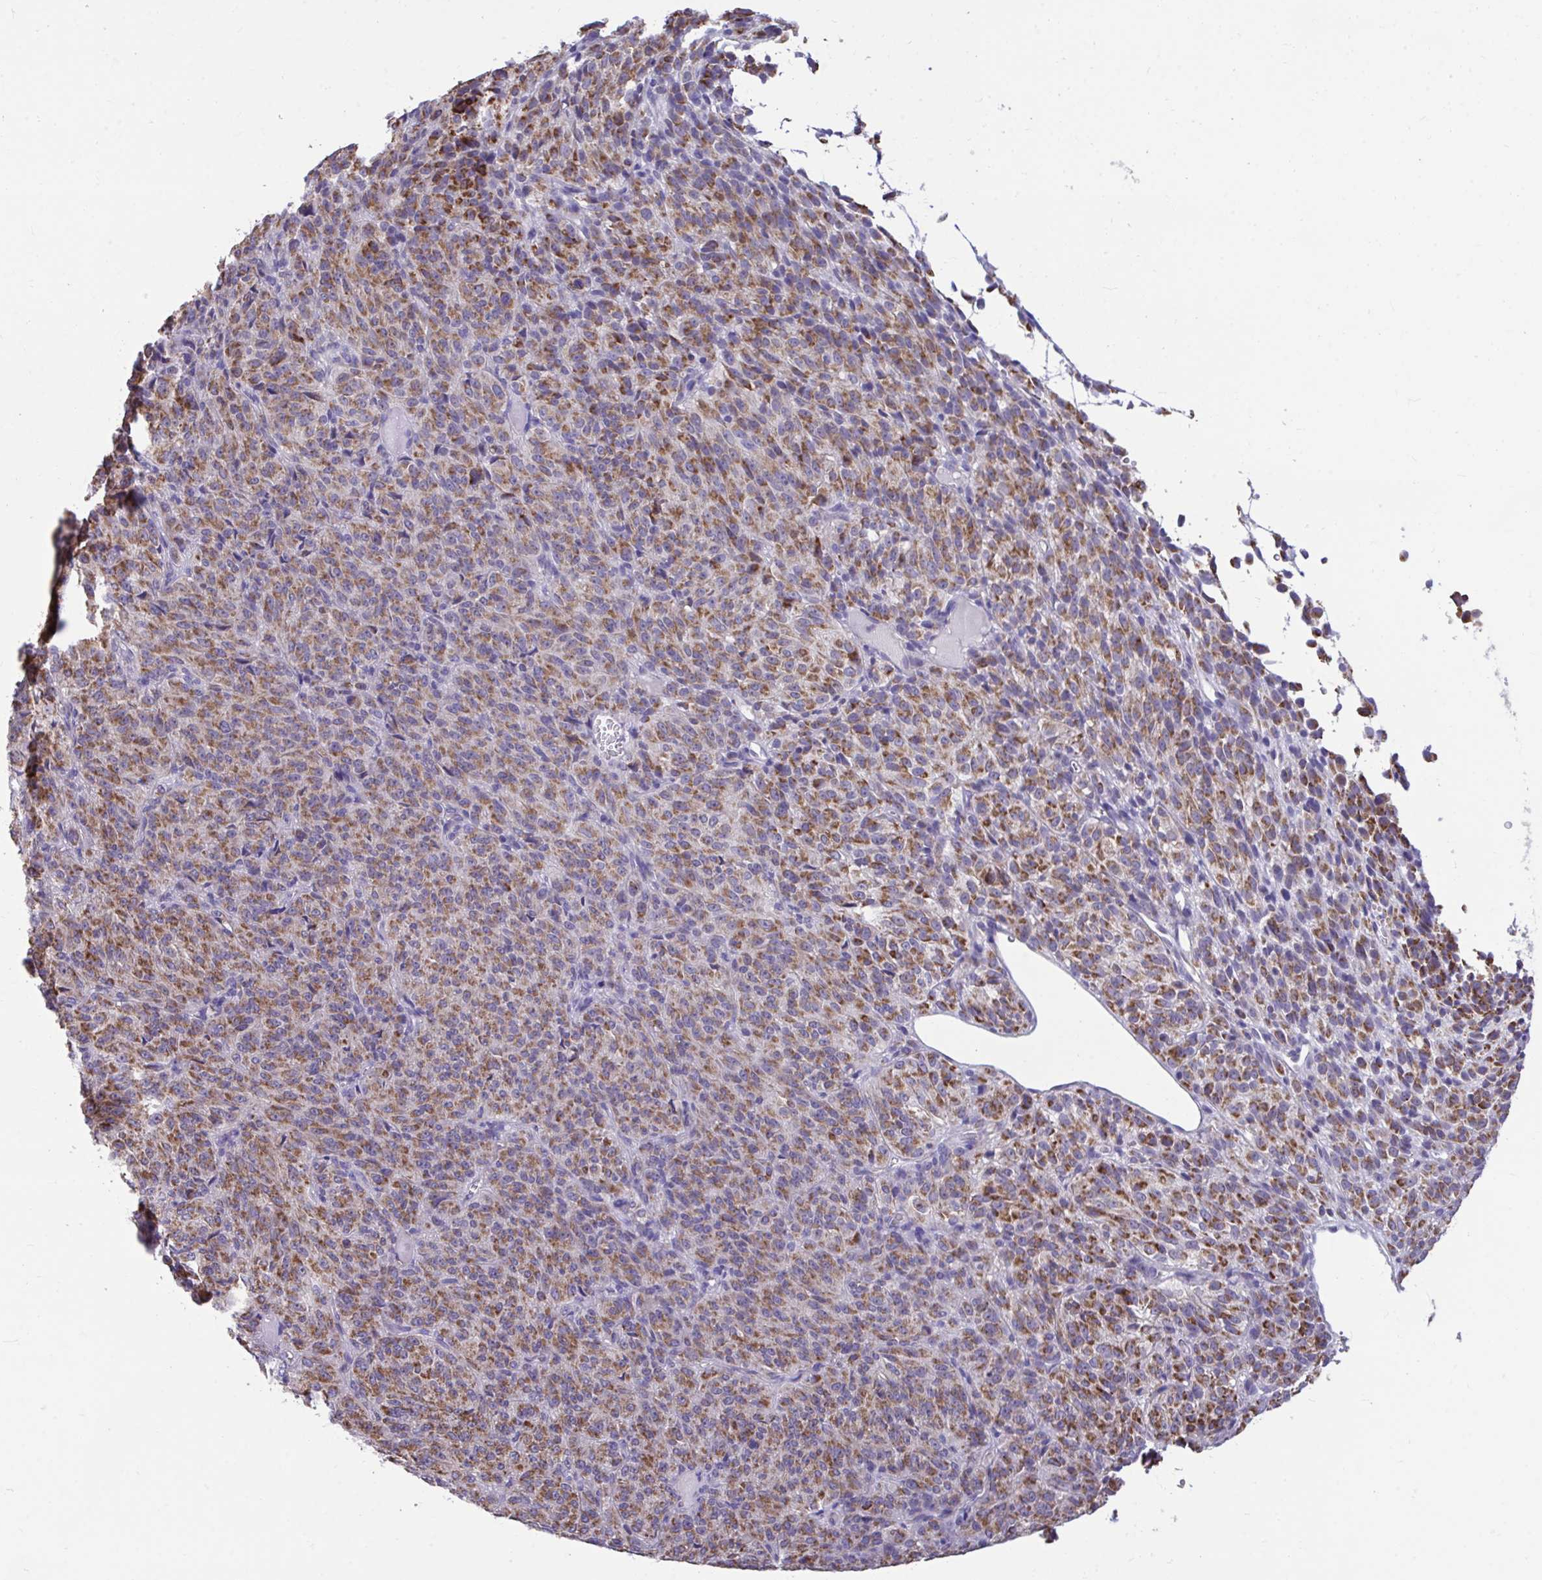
{"staining": {"intensity": "moderate", "quantity": ">75%", "location": "cytoplasmic/membranous"}, "tissue": "melanoma", "cell_type": "Tumor cells", "image_type": "cancer", "snomed": [{"axis": "morphology", "description": "Malignant melanoma, Metastatic site"}, {"axis": "topography", "description": "Brain"}], "caption": "A histopathology image of human melanoma stained for a protein shows moderate cytoplasmic/membranous brown staining in tumor cells.", "gene": "SARS2", "patient": {"sex": "female", "age": 56}}